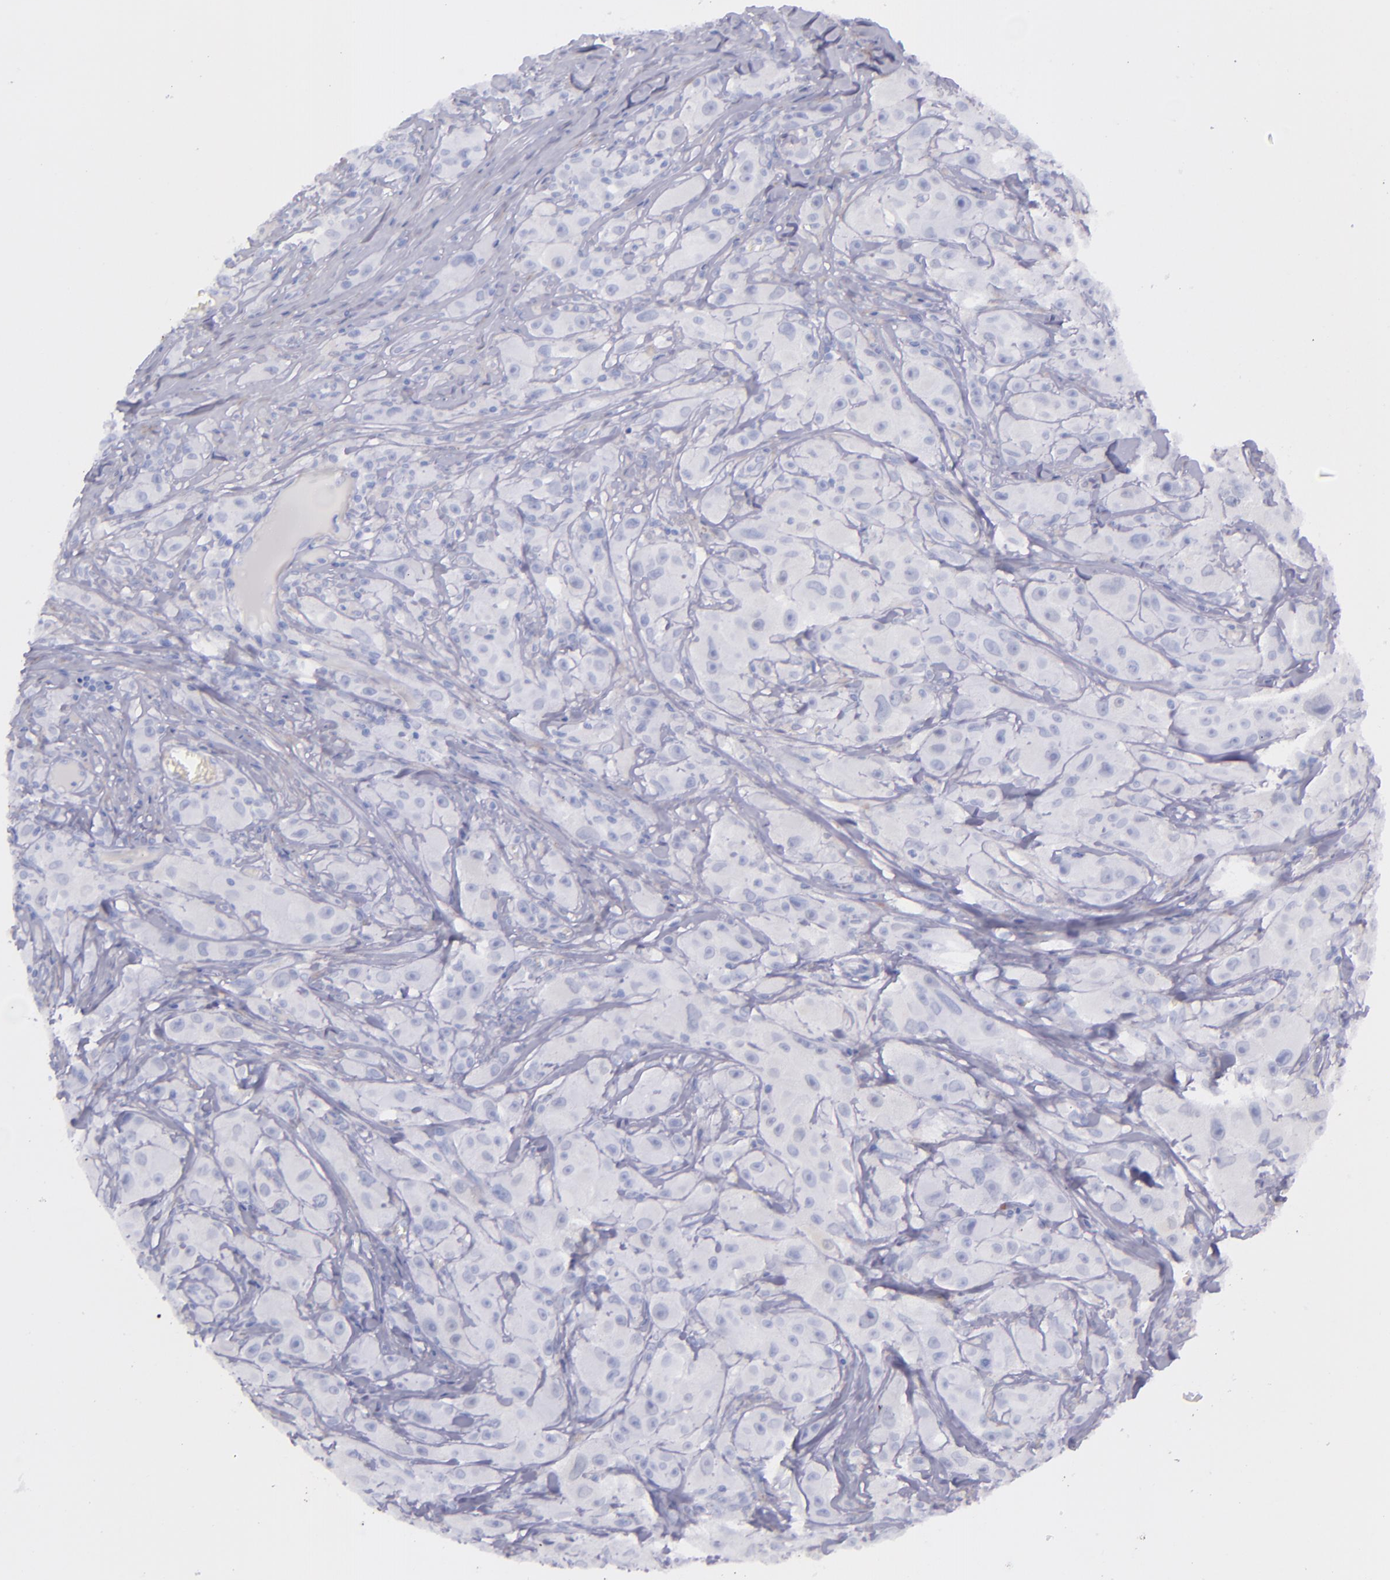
{"staining": {"intensity": "negative", "quantity": "none", "location": "none"}, "tissue": "melanoma", "cell_type": "Tumor cells", "image_type": "cancer", "snomed": [{"axis": "morphology", "description": "Malignant melanoma, NOS"}, {"axis": "topography", "description": "Skin"}], "caption": "Human melanoma stained for a protein using immunohistochemistry exhibits no positivity in tumor cells.", "gene": "SFTPA2", "patient": {"sex": "male", "age": 56}}